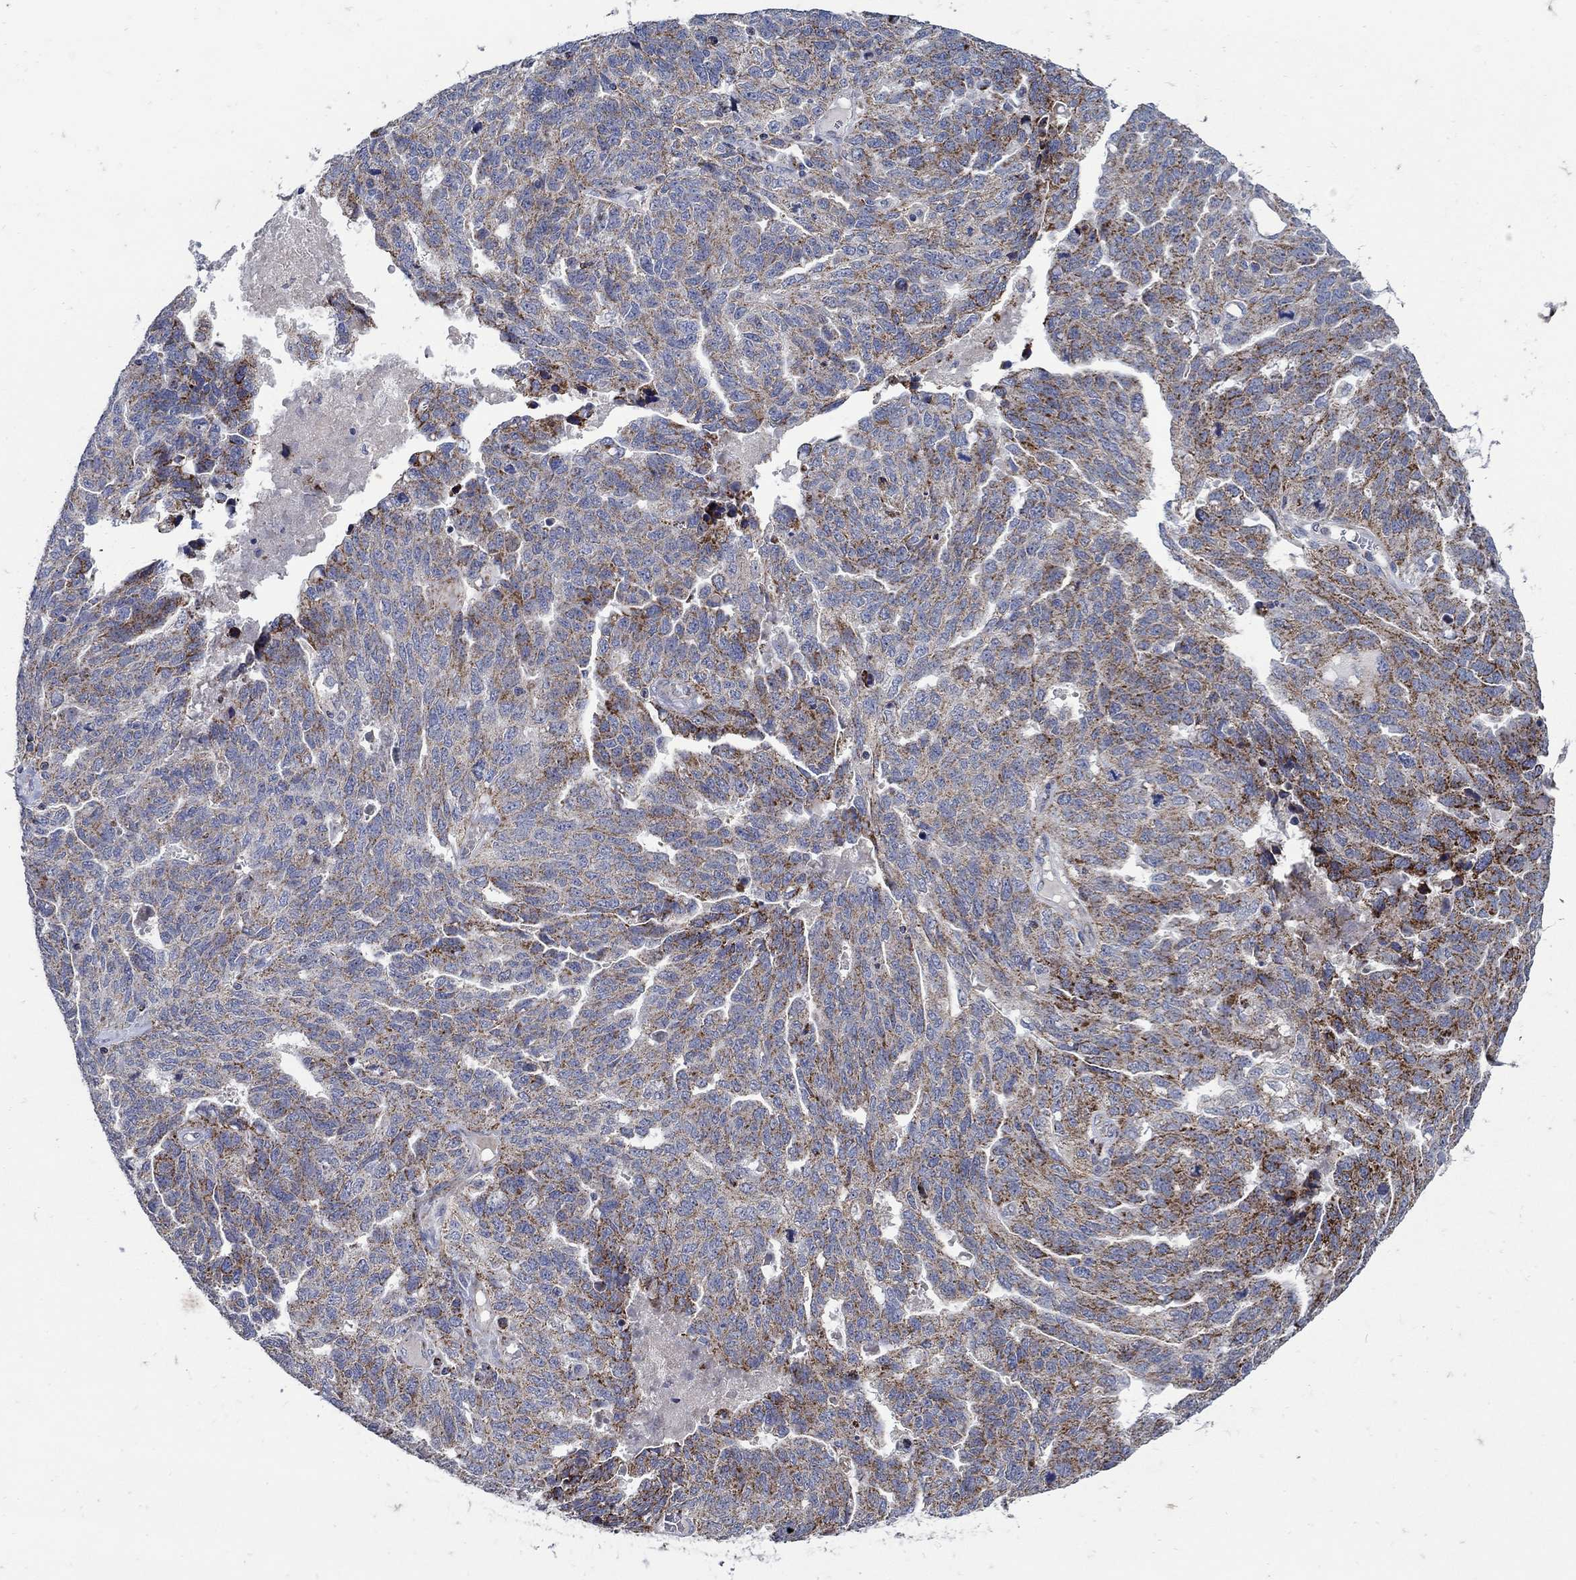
{"staining": {"intensity": "strong", "quantity": "25%-75%", "location": "cytoplasmic/membranous"}, "tissue": "ovarian cancer", "cell_type": "Tumor cells", "image_type": "cancer", "snomed": [{"axis": "morphology", "description": "Cystadenocarcinoma, serous, NOS"}, {"axis": "topography", "description": "Ovary"}], "caption": "Serous cystadenocarcinoma (ovarian) stained with a brown dye demonstrates strong cytoplasmic/membranous positive staining in approximately 25%-75% of tumor cells.", "gene": "HMX2", "patient": {"sex": "female", "age": 71}}